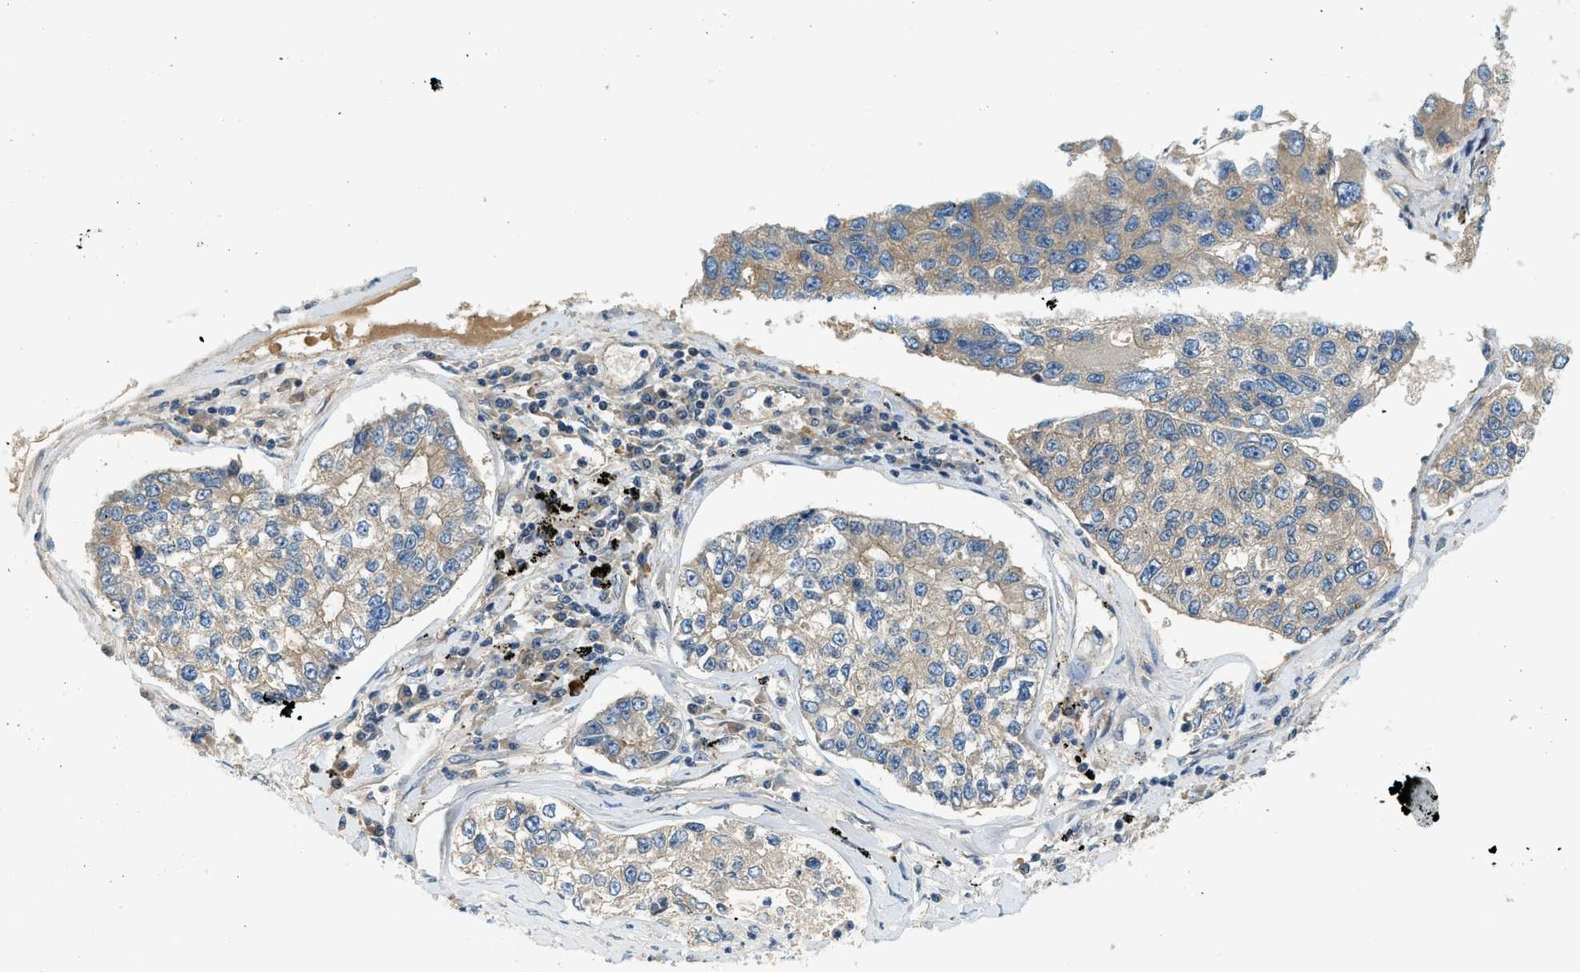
{"staining": {"intensity": "weak", "quantity": ">75%", "location": "cytoplasmic/membranous"}, "tissue": "lung cancer", "cell_type": "Tumor cells", "image_type": "cancer", "snomed": [{"axis": "morphology", "description": "Adenocarcinoma, NOS"}, {"axis": "topography", "description": "Lung"}], "caption": "Tumor cells demonstrate weak cytoplasmic/membranous staining in approximately >75% of cells in lung adenocarcinoma. The staining is performed using DAB brown chromogen to label protein expression. The nuclei are counter-stained blue using hematoxylin.", "gene": "KCNK1", "patient": {"sex": "male", "age": 49}}